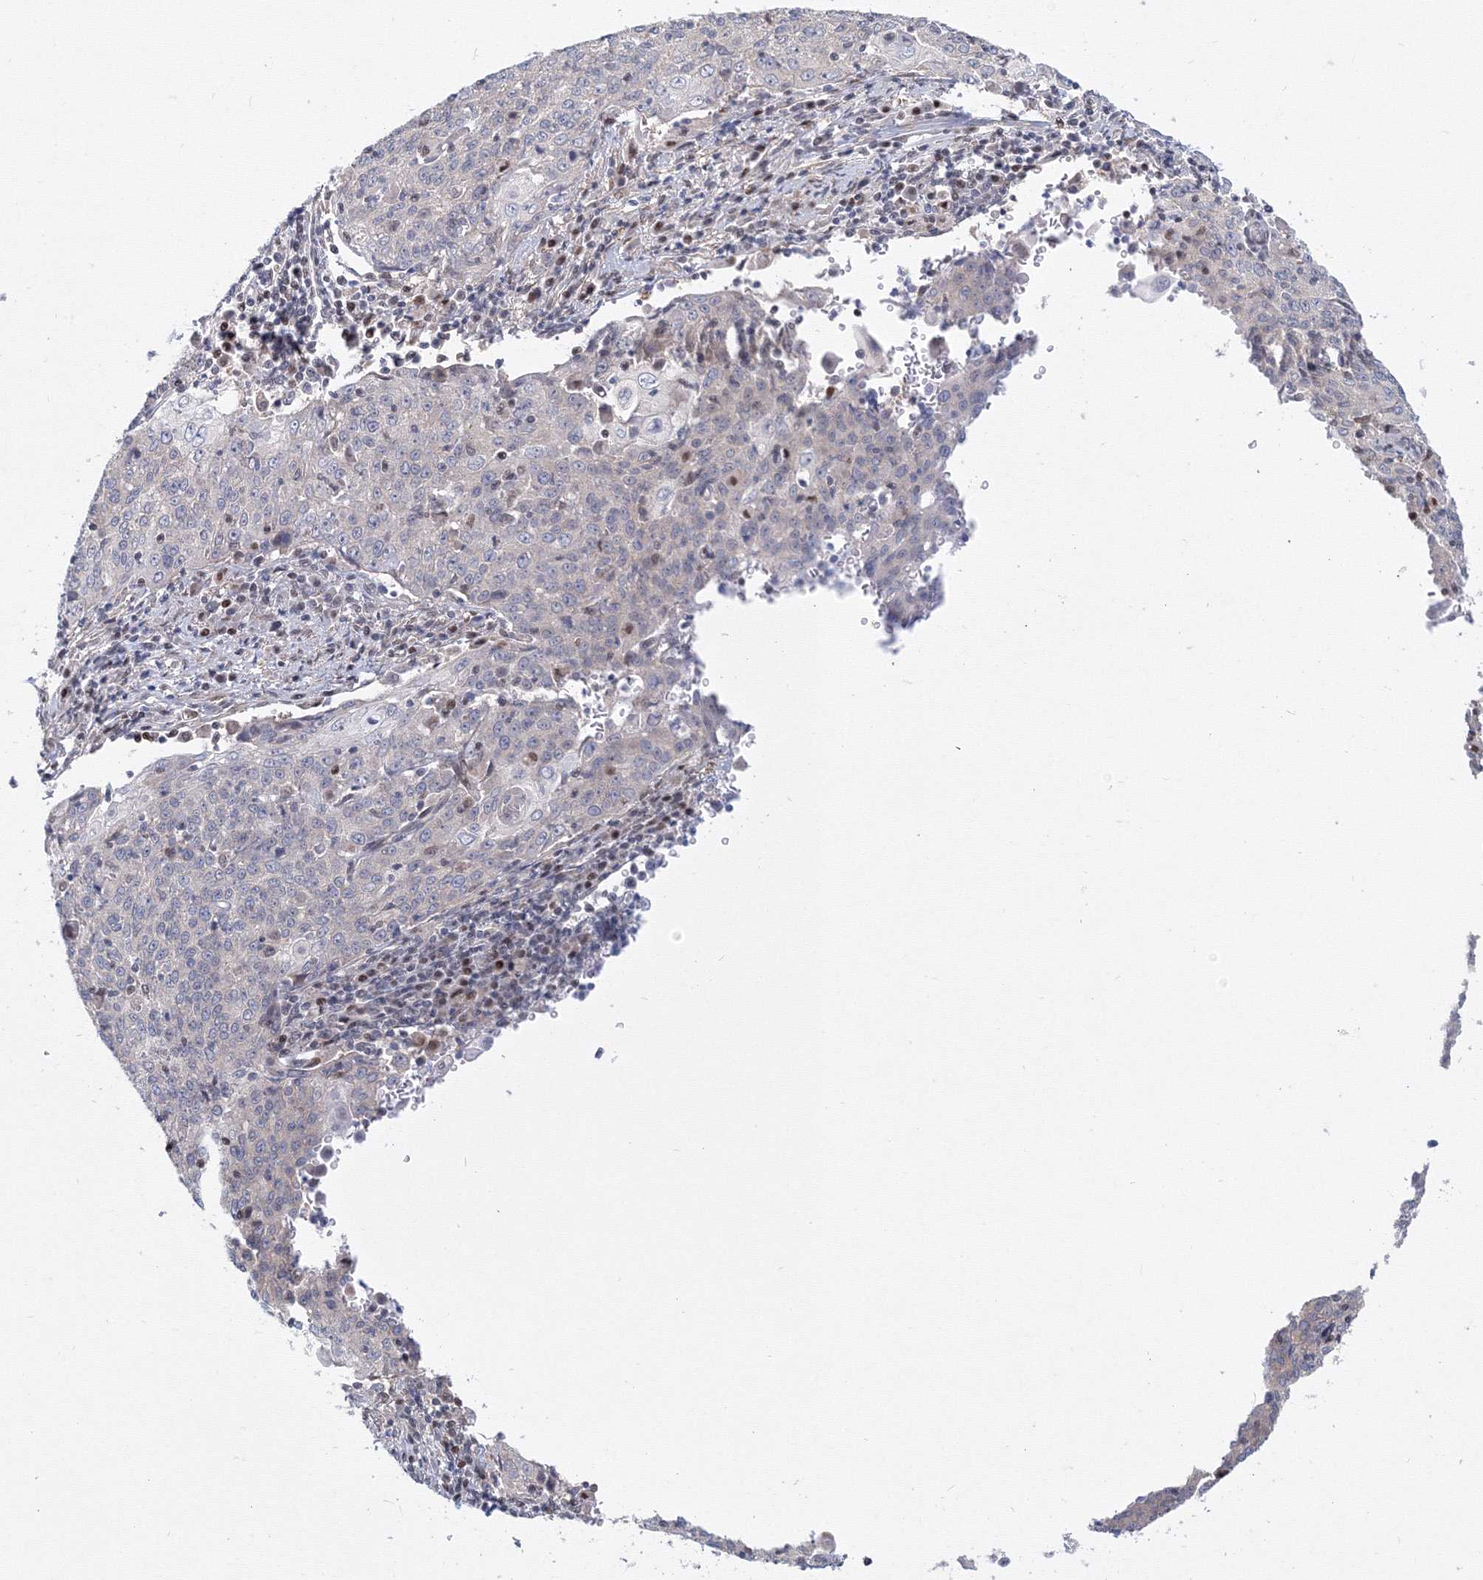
{"staining": {"intensity": "negative", "quantity": "none", "location": "none"}, "tissue": "cervical cancer", "cell_type": "Tumor cells", "image_type": "cancer", "snomed": [{"axis": "morphology", "description": "Squamous cell carcinoma, NOS"}, {"axis": "topography", "description": "Cervix"}], "caption": "Tumor cells show no significant protein staining in cervical squamous cell carcinoma. (DAB immunohistochemistry visualized using brightfield microscopy, high magnification).", "gene": "ARHGAP21", "patient": {"sex": "female", "age": 48}}